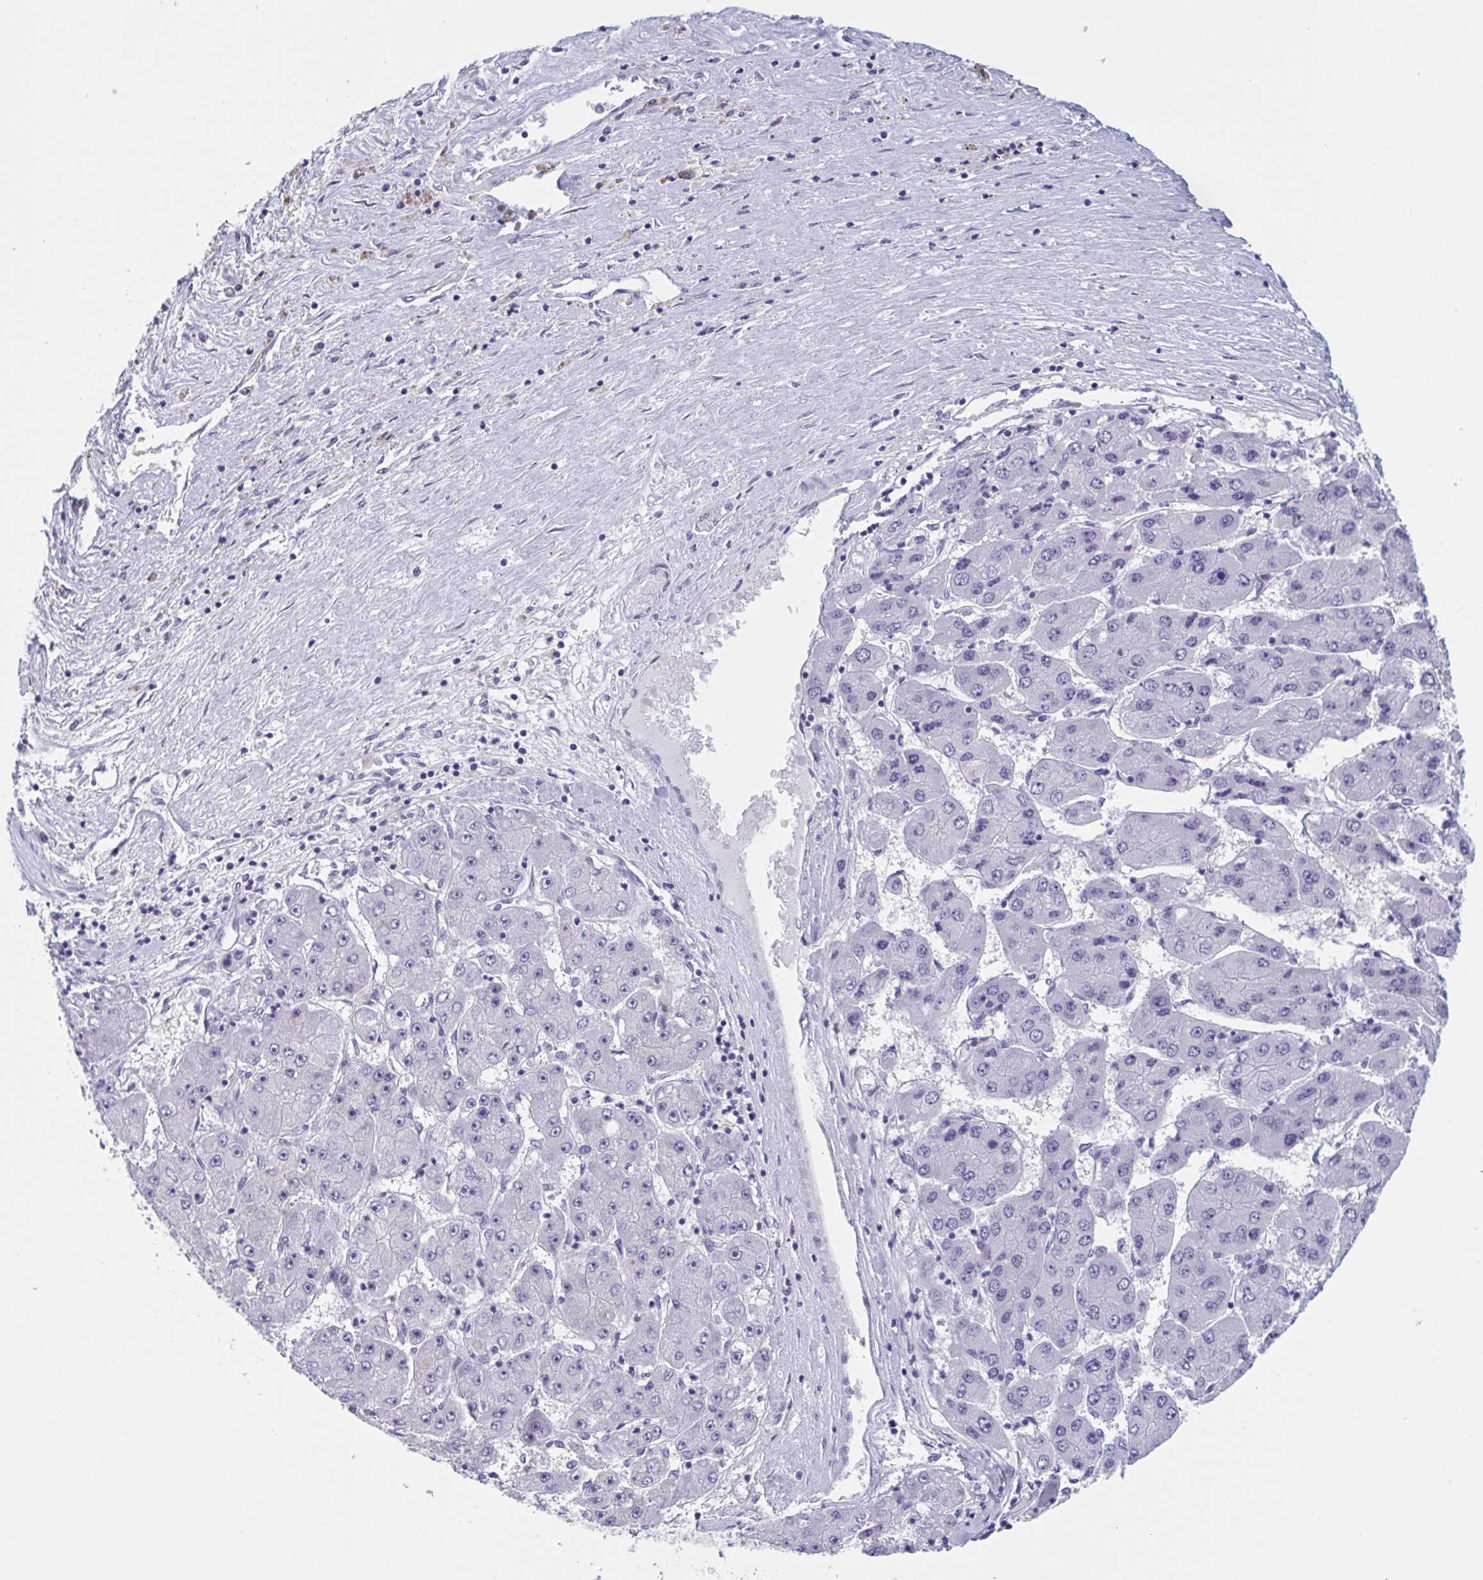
{"staining": {"intensity": "negative", "quantity": "none", "location": "none"}, "tissue": "liver cancer", "cell_type": "Tumor cells", "image_type": "cancer", "snomed": [{"axis": "morphology", "description": "Carcinoma, Hepatocellular, NOS"}, {"axis": "topography", "description": "Liver"}], "caption": "Immunohistochemistry of liver cancer reveals no expression in tumor cells.", "gene": "HSD11B2", "patient": {"sex": "female", "age": 61}}